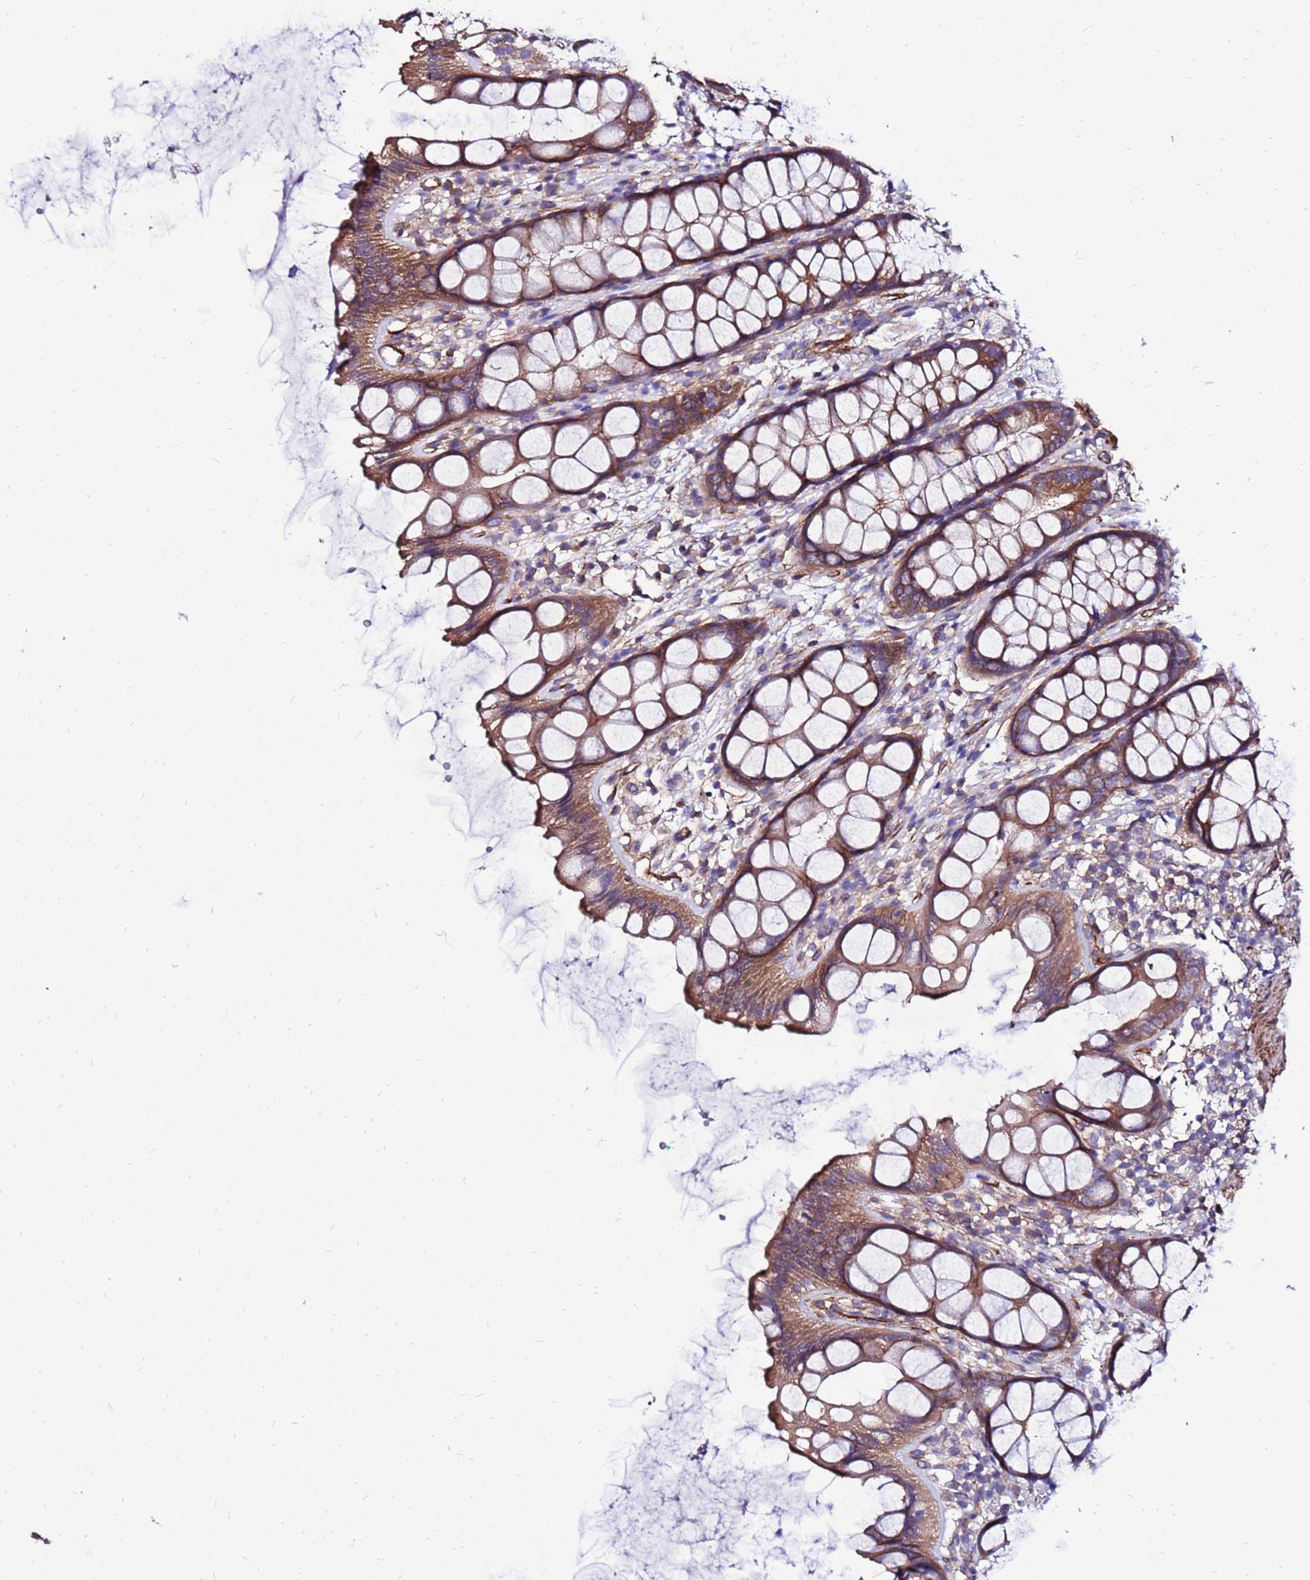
{"staining": {"intensity": "moderate", "quantity": ">75%", "location": "cytoplasmic/membranous"}, "tissue": "rectum", "cell_type": "Glandular cells", "image_type": "normal", "snomed": [{"axis": "morphology", "description": "Normal tissue, NOS"}, {"axis": "topography", "description": "Rectum"}], "caption": "Rectum stained with IHC shows moderate cytoplasmic/membranous expression in approximately >75% of glandular cells.", "gene": "EI24", "patient": {"sex": "female", "age": 65}}